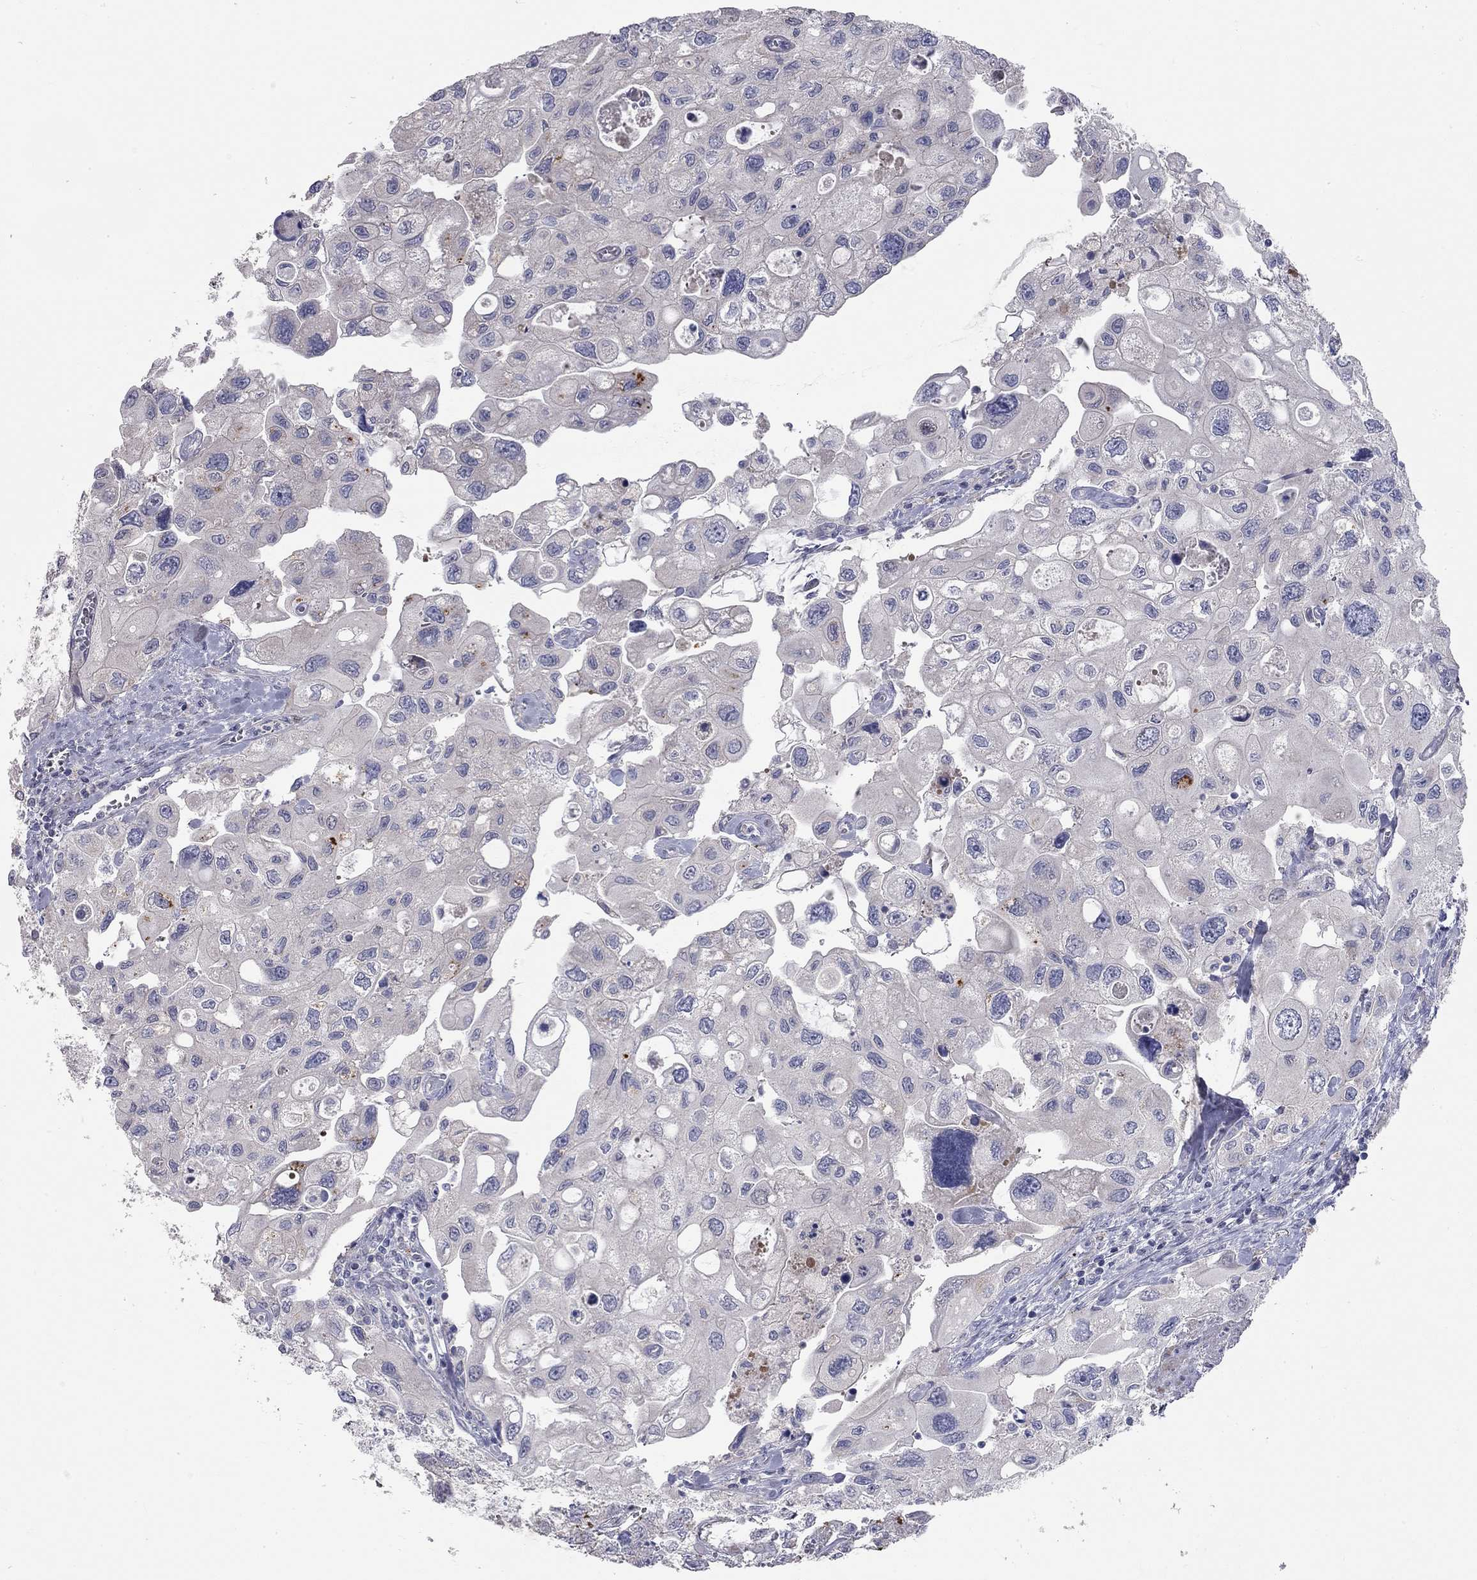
{"staining": {"intensity": "negative", "quantity": "none", "location": "none"}, "tissue": "urothelial cancer", "cell_type": "Tumor cells", "image_type": "cancer", "snomed": [{"axis": "morphology", "description": "Urothelial carcinoma, High grade"}, {"axis": "topography", "description": "Urinary bladder"}], "caption": "The immunohistochemistry micrograph has no significant positivity in tumor cells of urothelial cancer tissue.", "gene": "KANSL1L", "patient": {"sex": "male", "age": 59}}